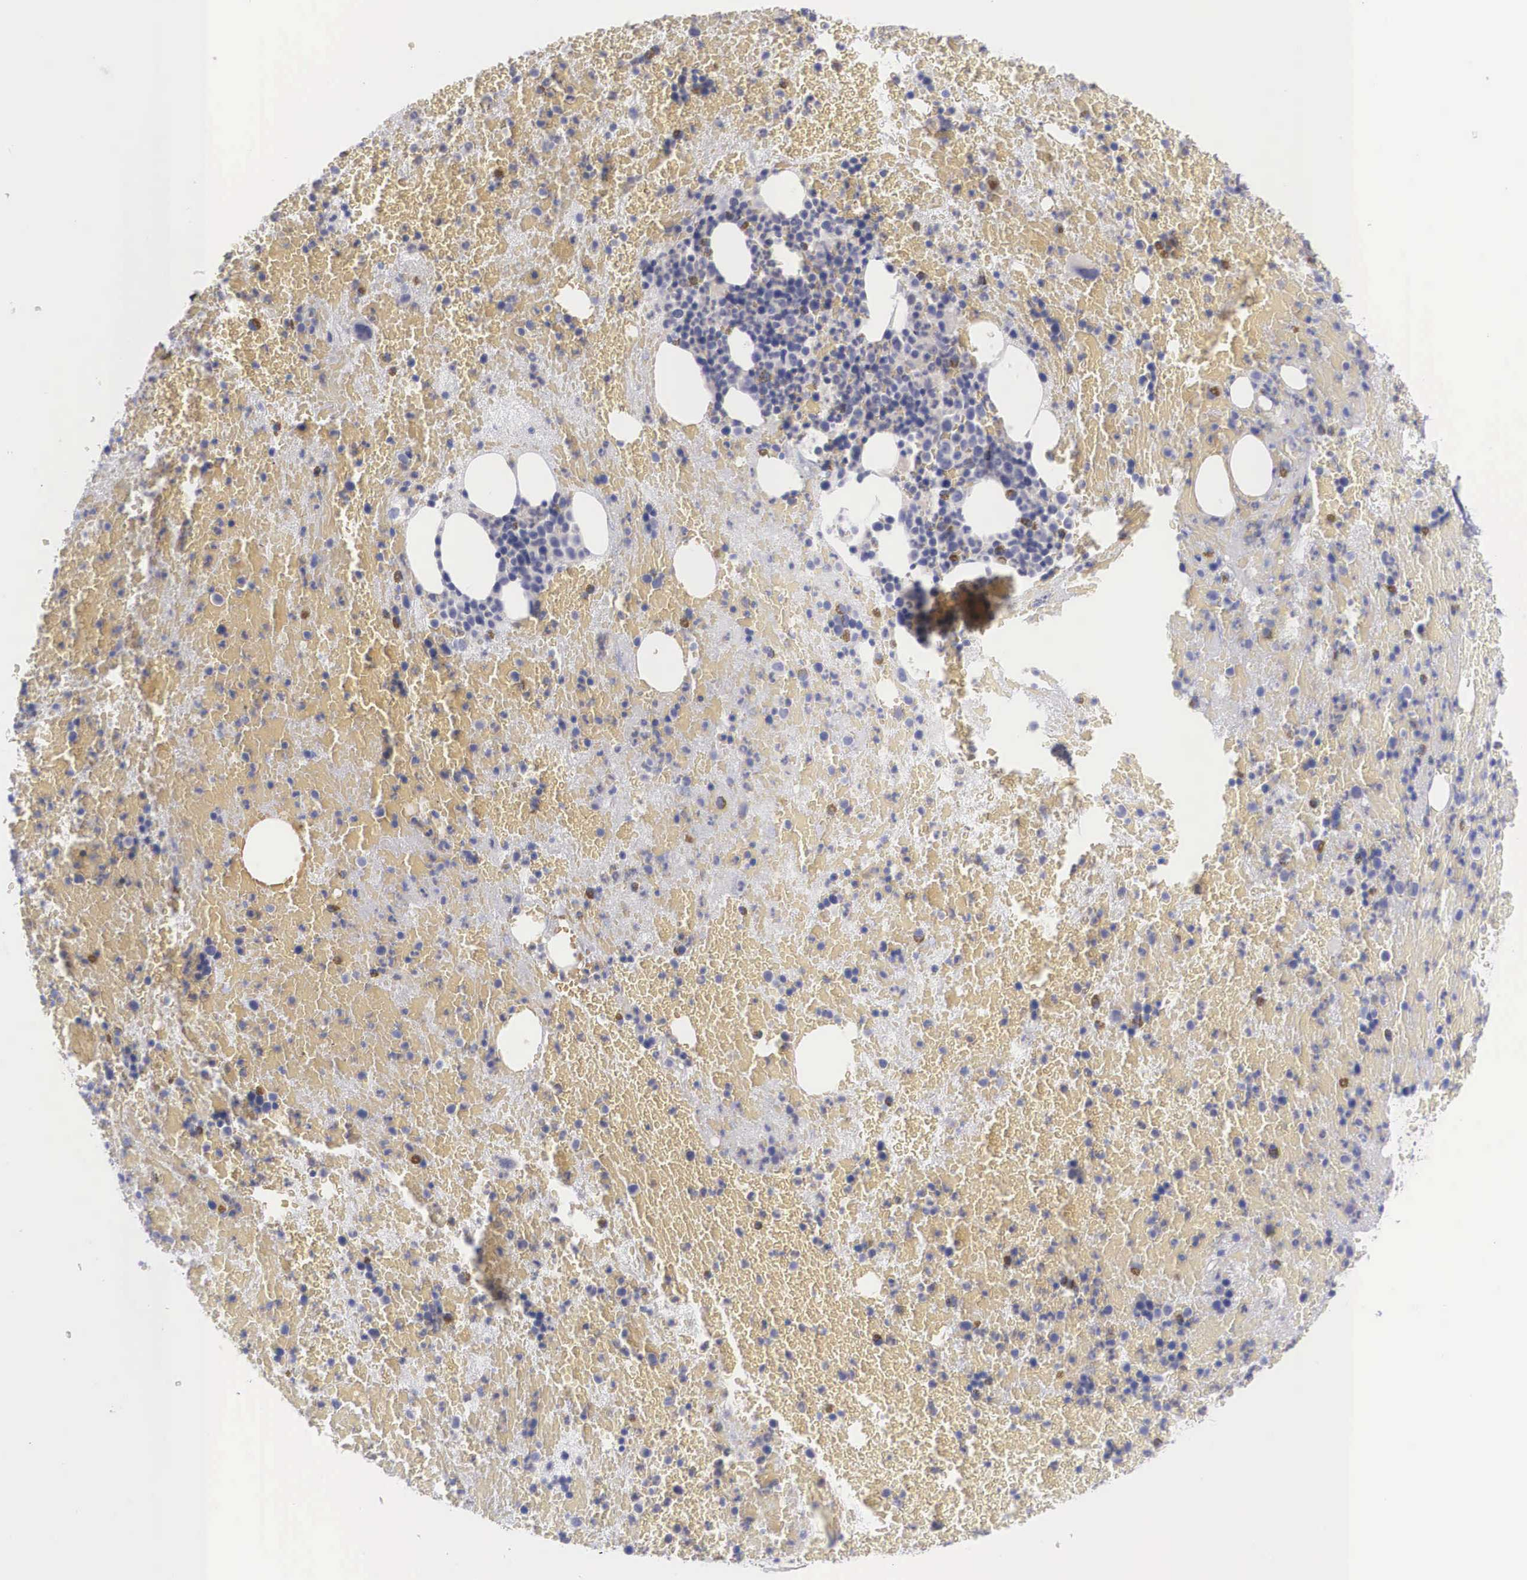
{"staining": {"intensity": "negative", "quantity": "none", "location": "none"}, "tissue": "bone marrow", "cell_type": "Hematopoietic cells", "image_type": "normal", "snomed": [{"axis": "morphology", "description": "Normal tissue, NOS"}, {"axis": "topography", "description": "Bone marrow"}], "caption": "Normal bone marrow was stained to show a protein in brown. There is no significant positivity in hematopoietic cells. The staining was performed using DAB to visualize the protein expression in brown, while the nuclei were stained in blue with hematoxylin (Magnification: 20x).", "gene": "REPS2", "patient": {"sex": "female", "age": 53}}